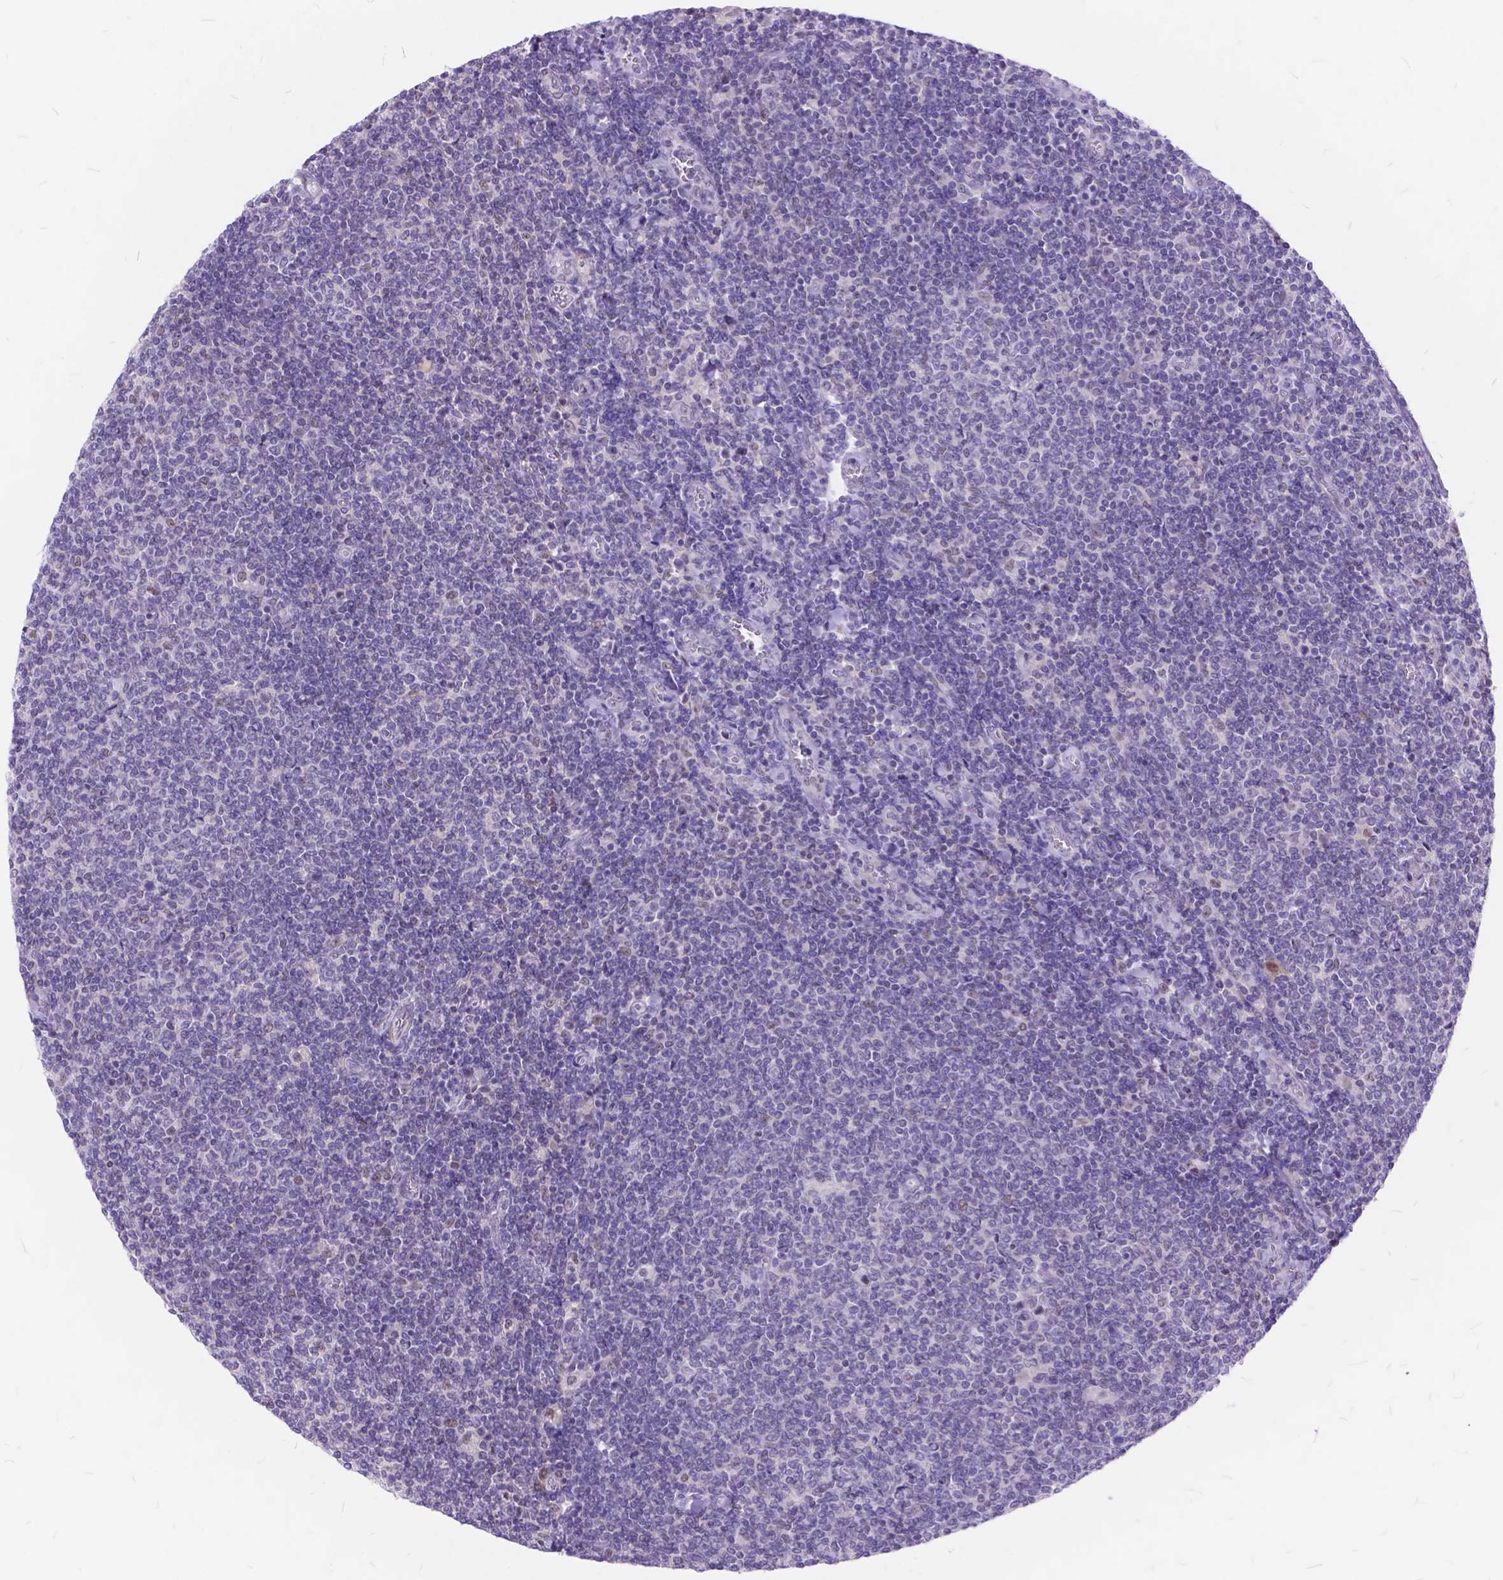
{"staining": {"intensity": "negative", "quantity": "none", "location": "none"}, "tissue": "lymphoma", "cell_type": "Tumor cells", "image_type": "cancer", "snomed": [{"axis": "morphology", "description": "Malignant lymphoma, non-Hodgkin's type, Low grade"}, {"axis": "topography", "description": "Lymph node"}], "caption": "Lymphoma stained for a protein using IHC shows no expression tumor cells.", "gene": "MAN2C1", "patient": {"sex": "male", "age": 52}}